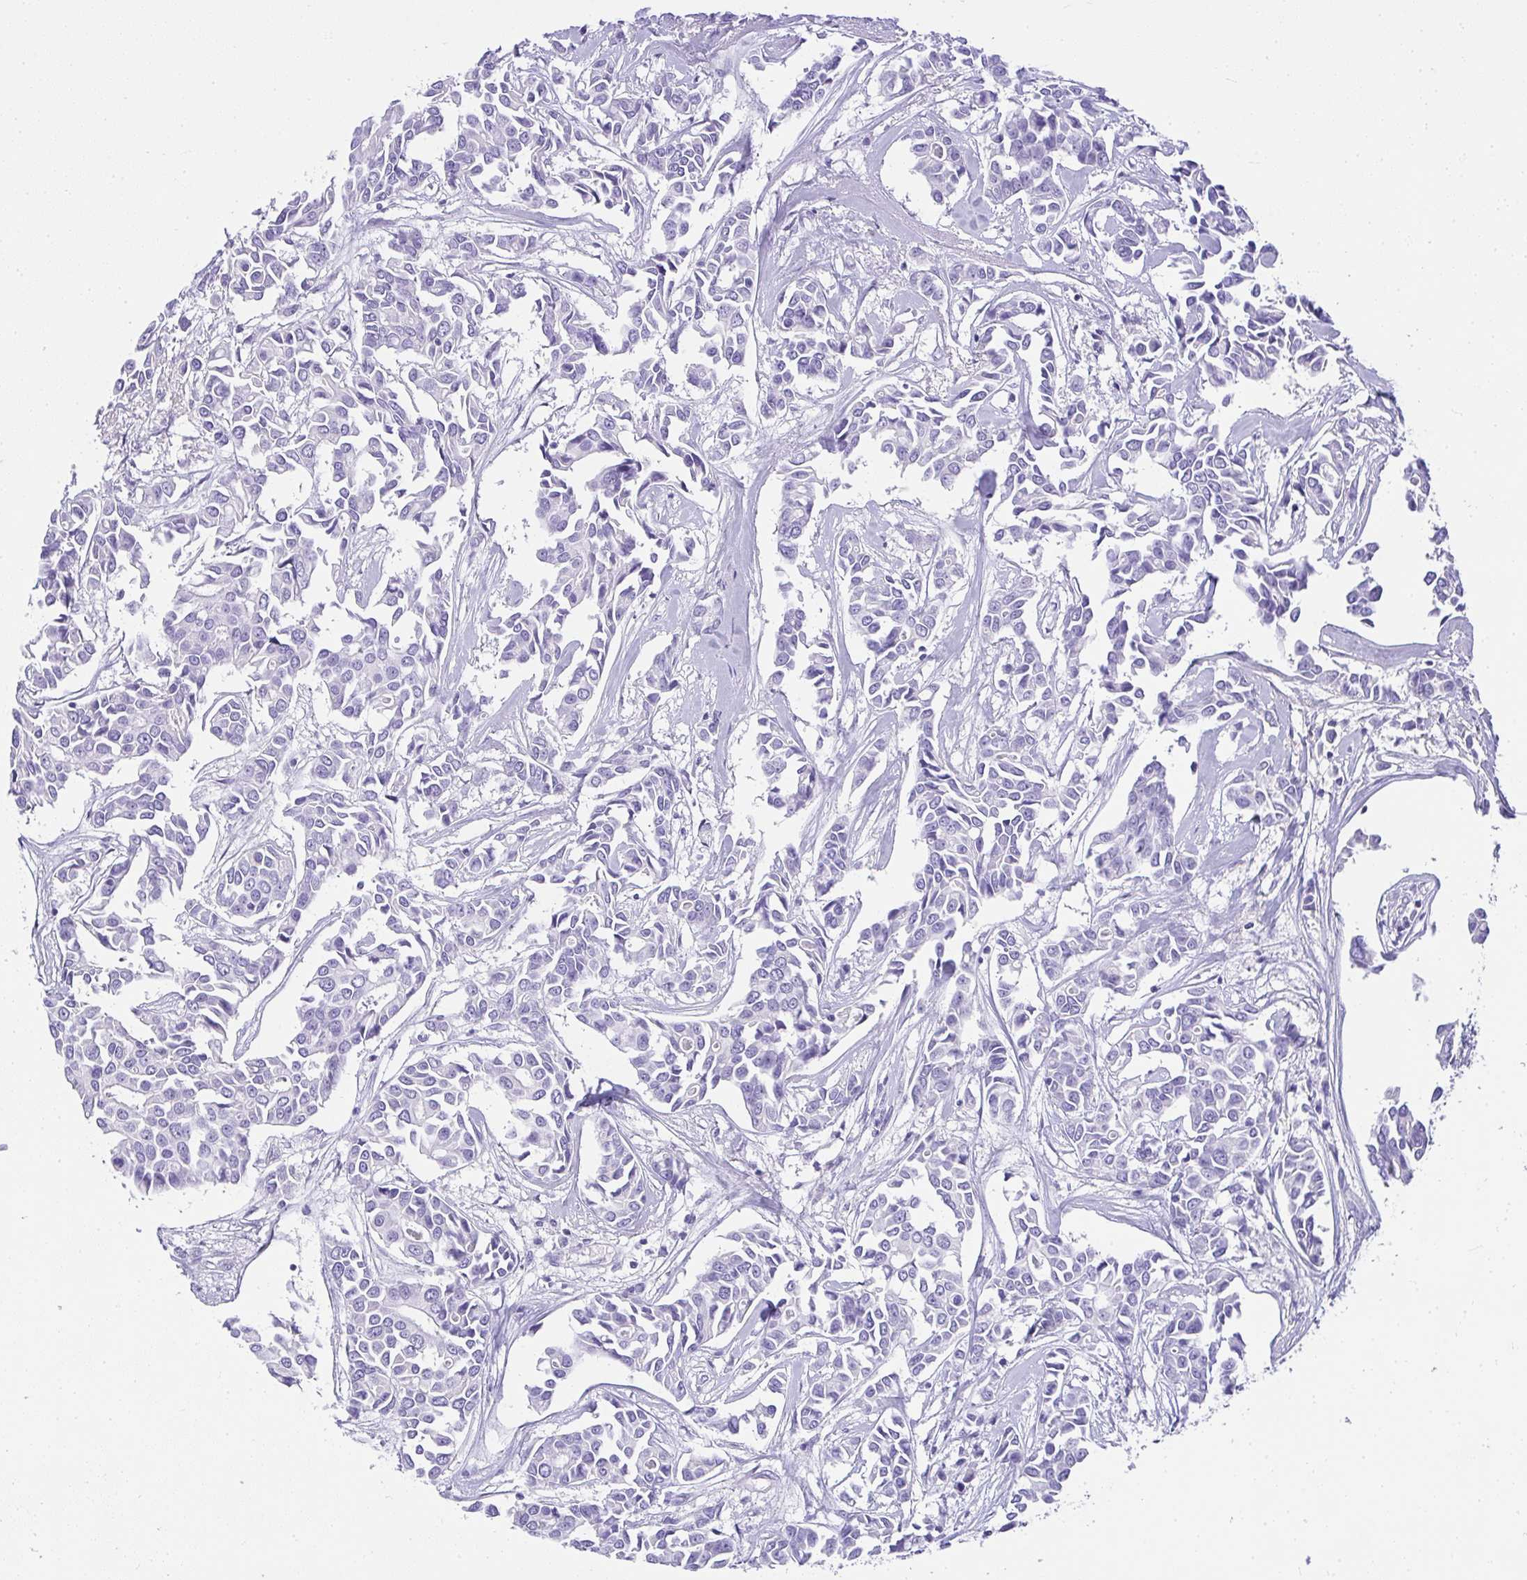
{"staining": {"intensity": "negative", "quantity": "none", "location": "none"}, "tissue": "breast cancer", "cell_type": "Tumor cells", "image_type": "cancer", "snomed": [{"axis": "morphology", "description": "Duct carcinoma"}, {"axis": "topography", "description": "Breast"}], "caption": "Immunohistochemistry (IHC) of infiltrating ductal carcinoma (breast) demonstrates no positivity in tumor cells. (DAB (3,3'-diaminobenzidine) IHC visualized using brightfield microscopy, high magnification).", "gene": "AVIL", "patient": {"sex": "female", "age": 54}}